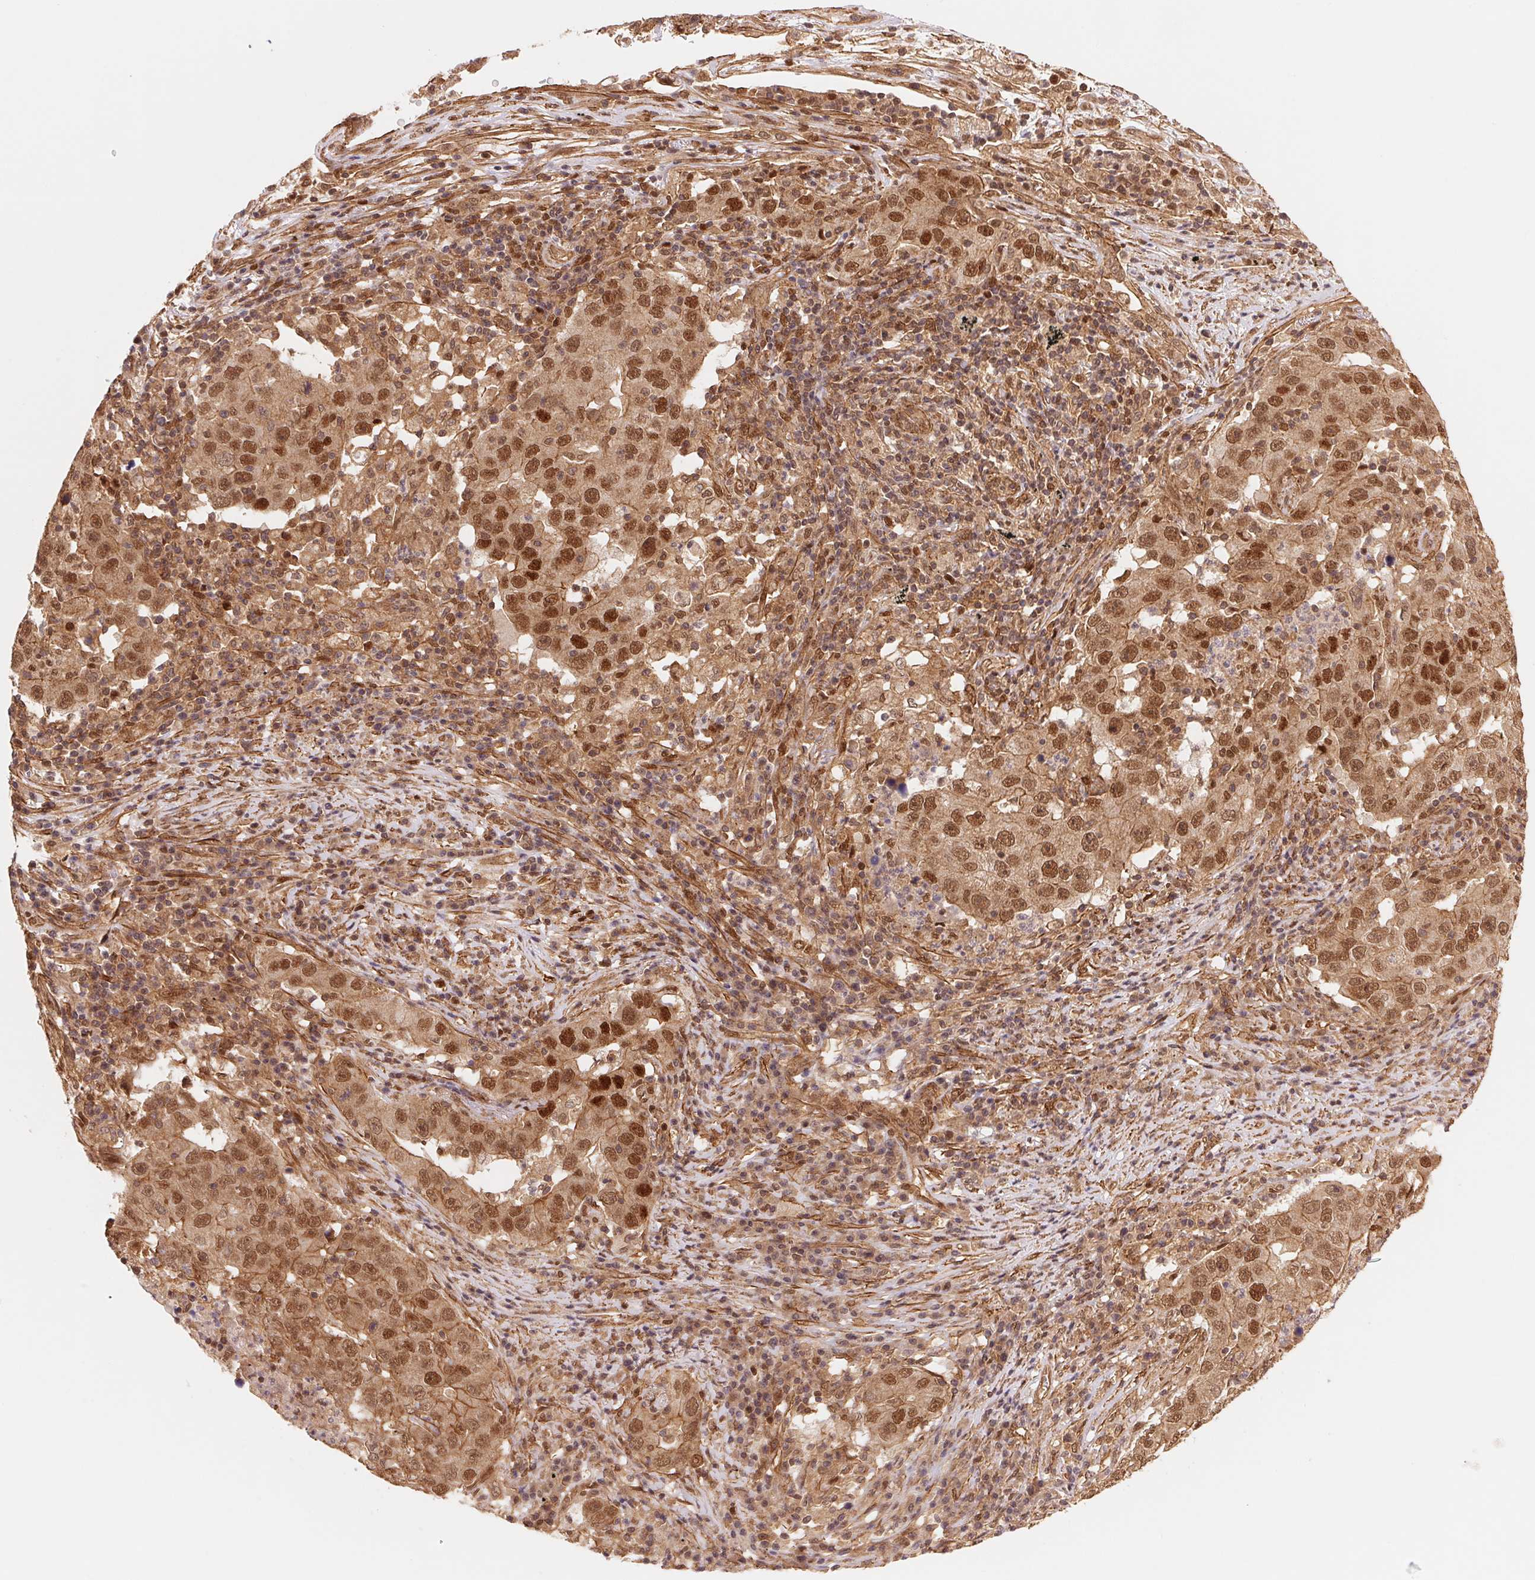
{"staining": {"intensity": "moderate", "quantity": ">75%", "location": "cytoplasmic/membranous,nuclear"}, "tissue": "lung cancer", "cell_type": "Tumor cells", "image_type": "cancer", "snomed": [{"axis": "morphology", "description": "Adenocarcinoma, NOS"}, {"axis": "topography", "description": "Lung"}], "caption": "High-power microscopy captured an immunohistochemistry histopathology image of lung cancer (adenocarcinoma), revealing moderate cytoplasmic/membranous and nuclear positivity in approximately >75% of tumor cells.", "gene": "TNIP2", "patient": {"sex": "male", "age": 73}}